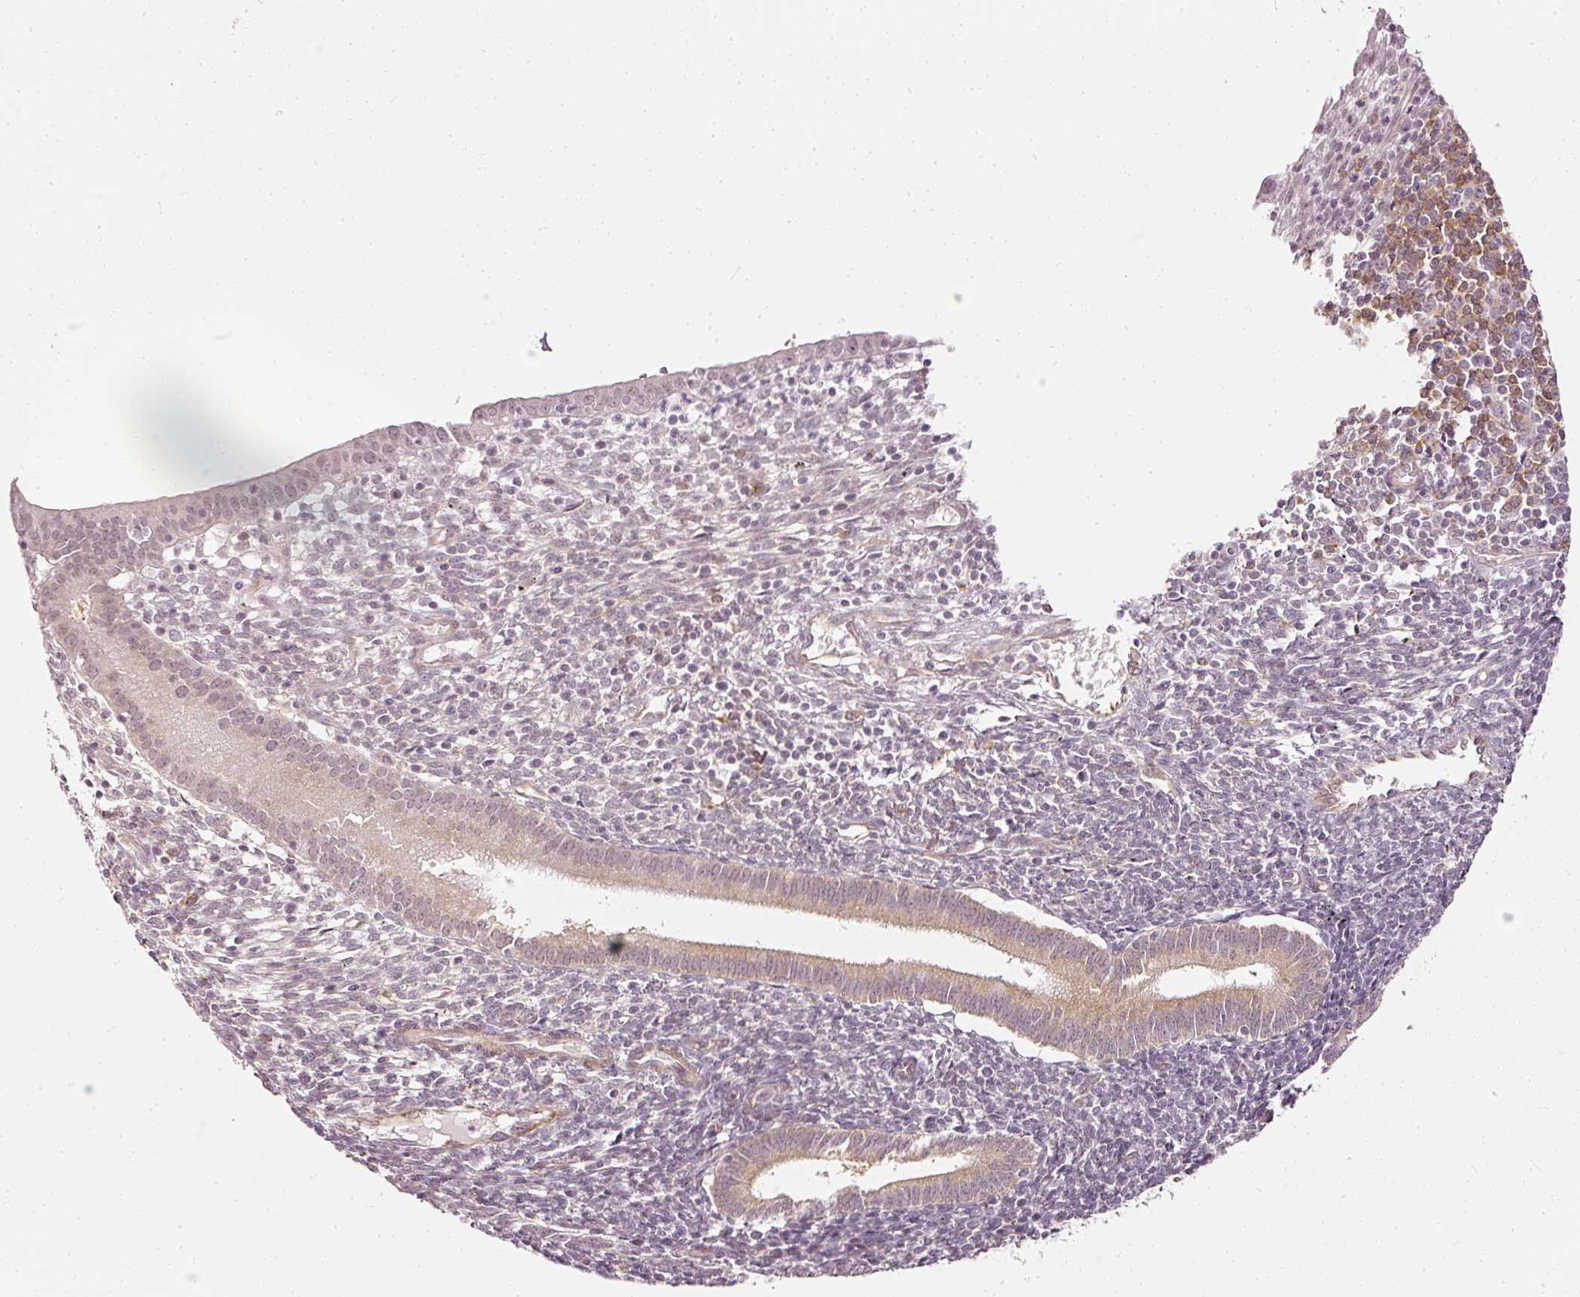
{"staining": {"intensity": "negative", "quantity": "none", "location": "none"}, "tissue": "endometrium", "cell_type": "Cells in endometrial stroma", "image_type": "normal", "snomed": [{"axis": "morphology", "description": "Normal tissue, NOS"}, {"axis": "topography", "description": "Endometrium"}], "caption": "Cells in endometrial stroma show no significant expression in unremarkable endometrium.", "gene": "DRD2", "patient": {"sex": "female", "age": 41}}